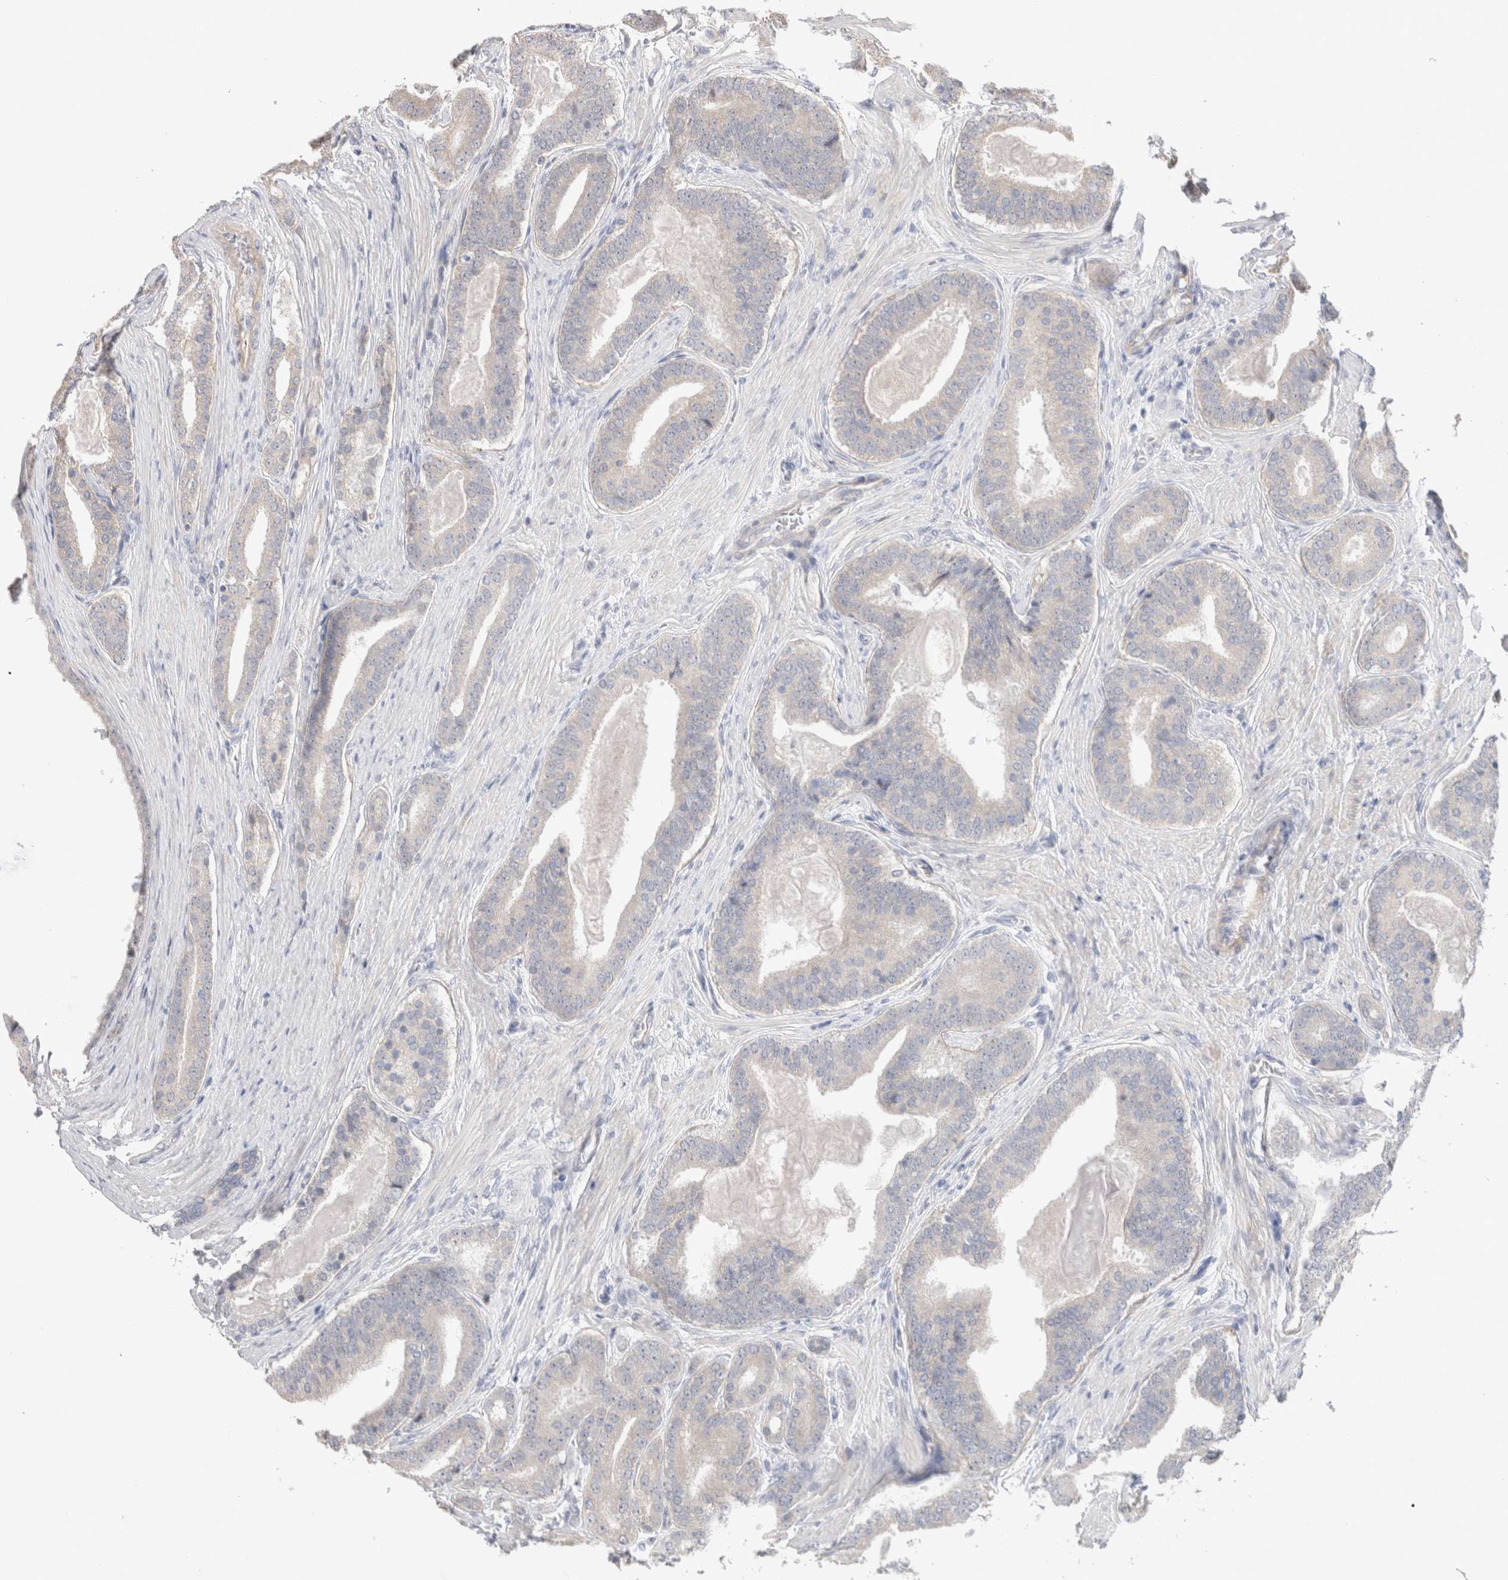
{"staining": {"intensity": "negative", "quantity": "none", "location": "none"}, "tissue": "prostate cancer", "cell_type": "Tumor cells", "image_type": "cancer", "snomed": [{"axis": "morphology", "description": "Adenocarcinoma, High grade"}, {"axis": "topography", "description": "Prostate"}], "caption": "This is an immunohistochemistry (IHC) histopathology image of prostate adenocarcinoma (high-grade). There is no positivity in tumor cells.", "gene": "DMD", "patient": {"sex": "male", "age": 60}}